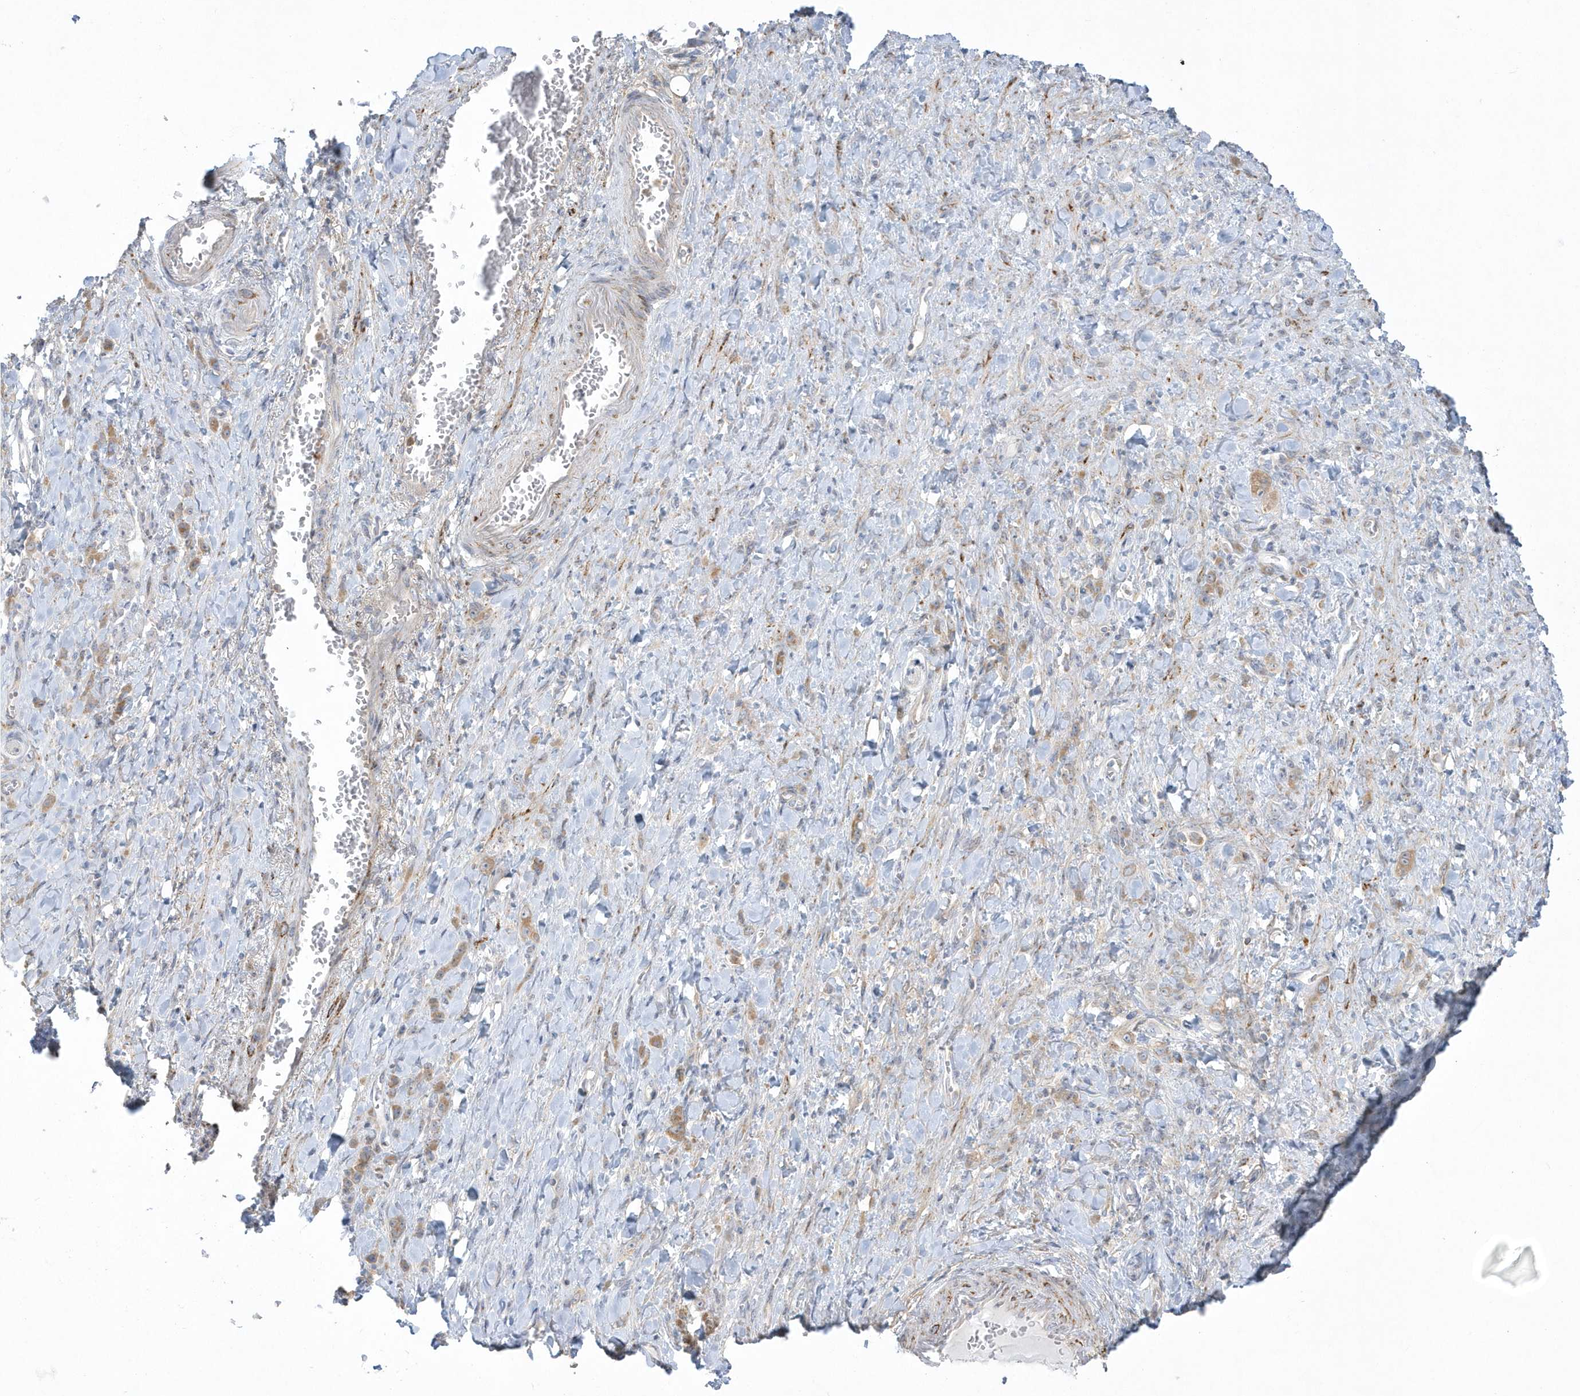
{"staining": {"intensity": "moderate", "quantity": ">75%", "location": "cytoplasmic/membranous"}, "tissue": "stomach cancer", "cell_type": "Tumor cells", "image_type": "cancer", "snomed": [{"axis": "morphology", "description": "Normal tissue, NOS"}, {"axis": "morphology", "description": "Adenocarcinoma, NOS"}, {"axis": "topography", "description": "Stomach"}], "caption": "A brown stain highlights moderate cytoplasmic/membranous staining of a protein in stomach adenocarcinoma tumor cells.", "gene": "DNAJC18", "patient": {"sex": "male", "age": 82}}